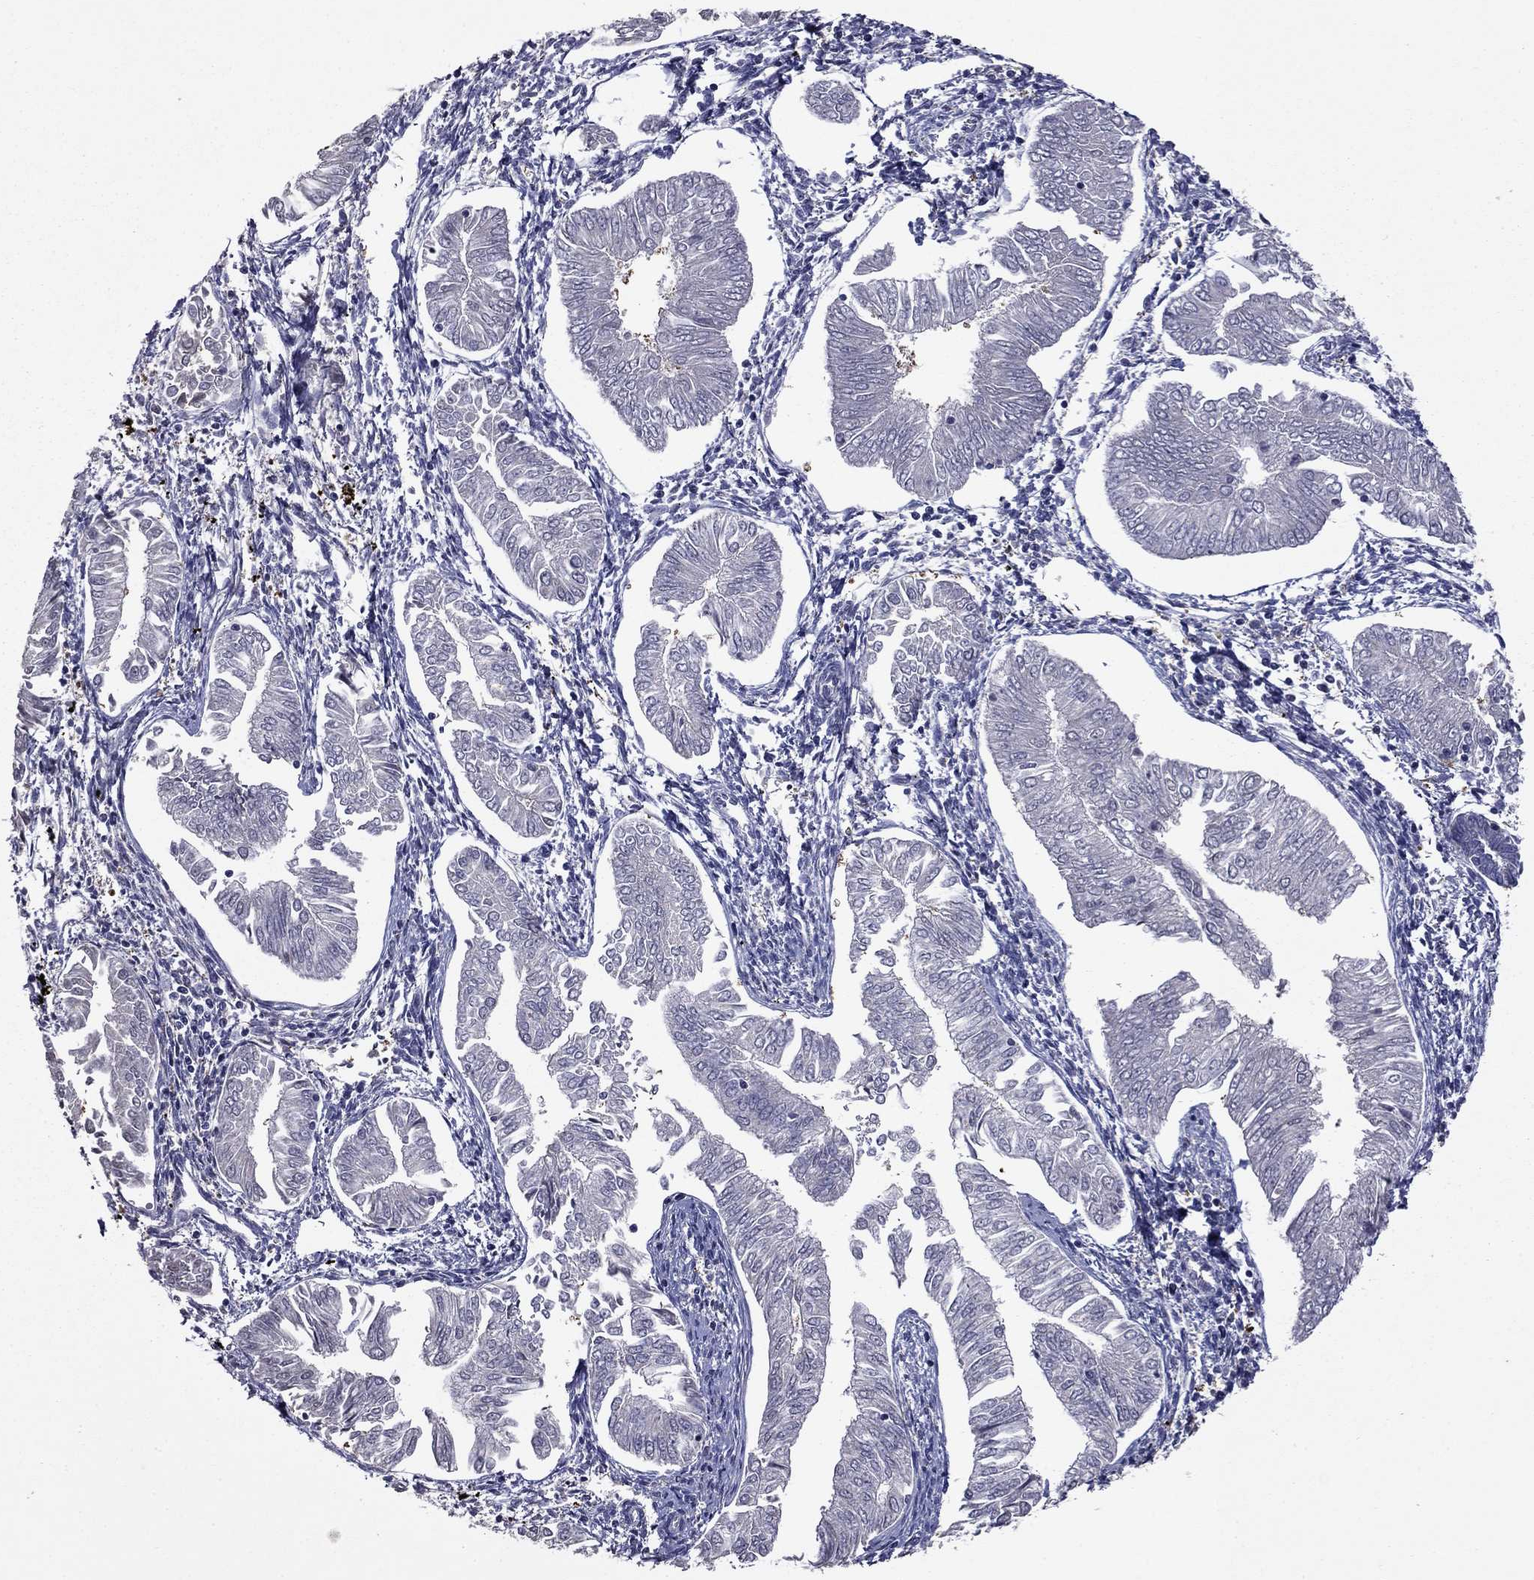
{"staining": {"intensity": "negative", "quantity": "none", "location": "none"}, "tissue": "endometrial cancer", "cell_type": "Tumor cells", "image_type": "cancer", "snomed": [{"axis": "morphology", "description": "Adenocarcinoma, NOS"}, {"axis": "topography", "description": "Endometrium"}], "caption": "An image of endometrial cancer (adenocarcinoma) stained for a protein reveals no brown staining in tumor cells.", "gene": "APPBP2", "patient": {"sex": "female", "age": 53}}